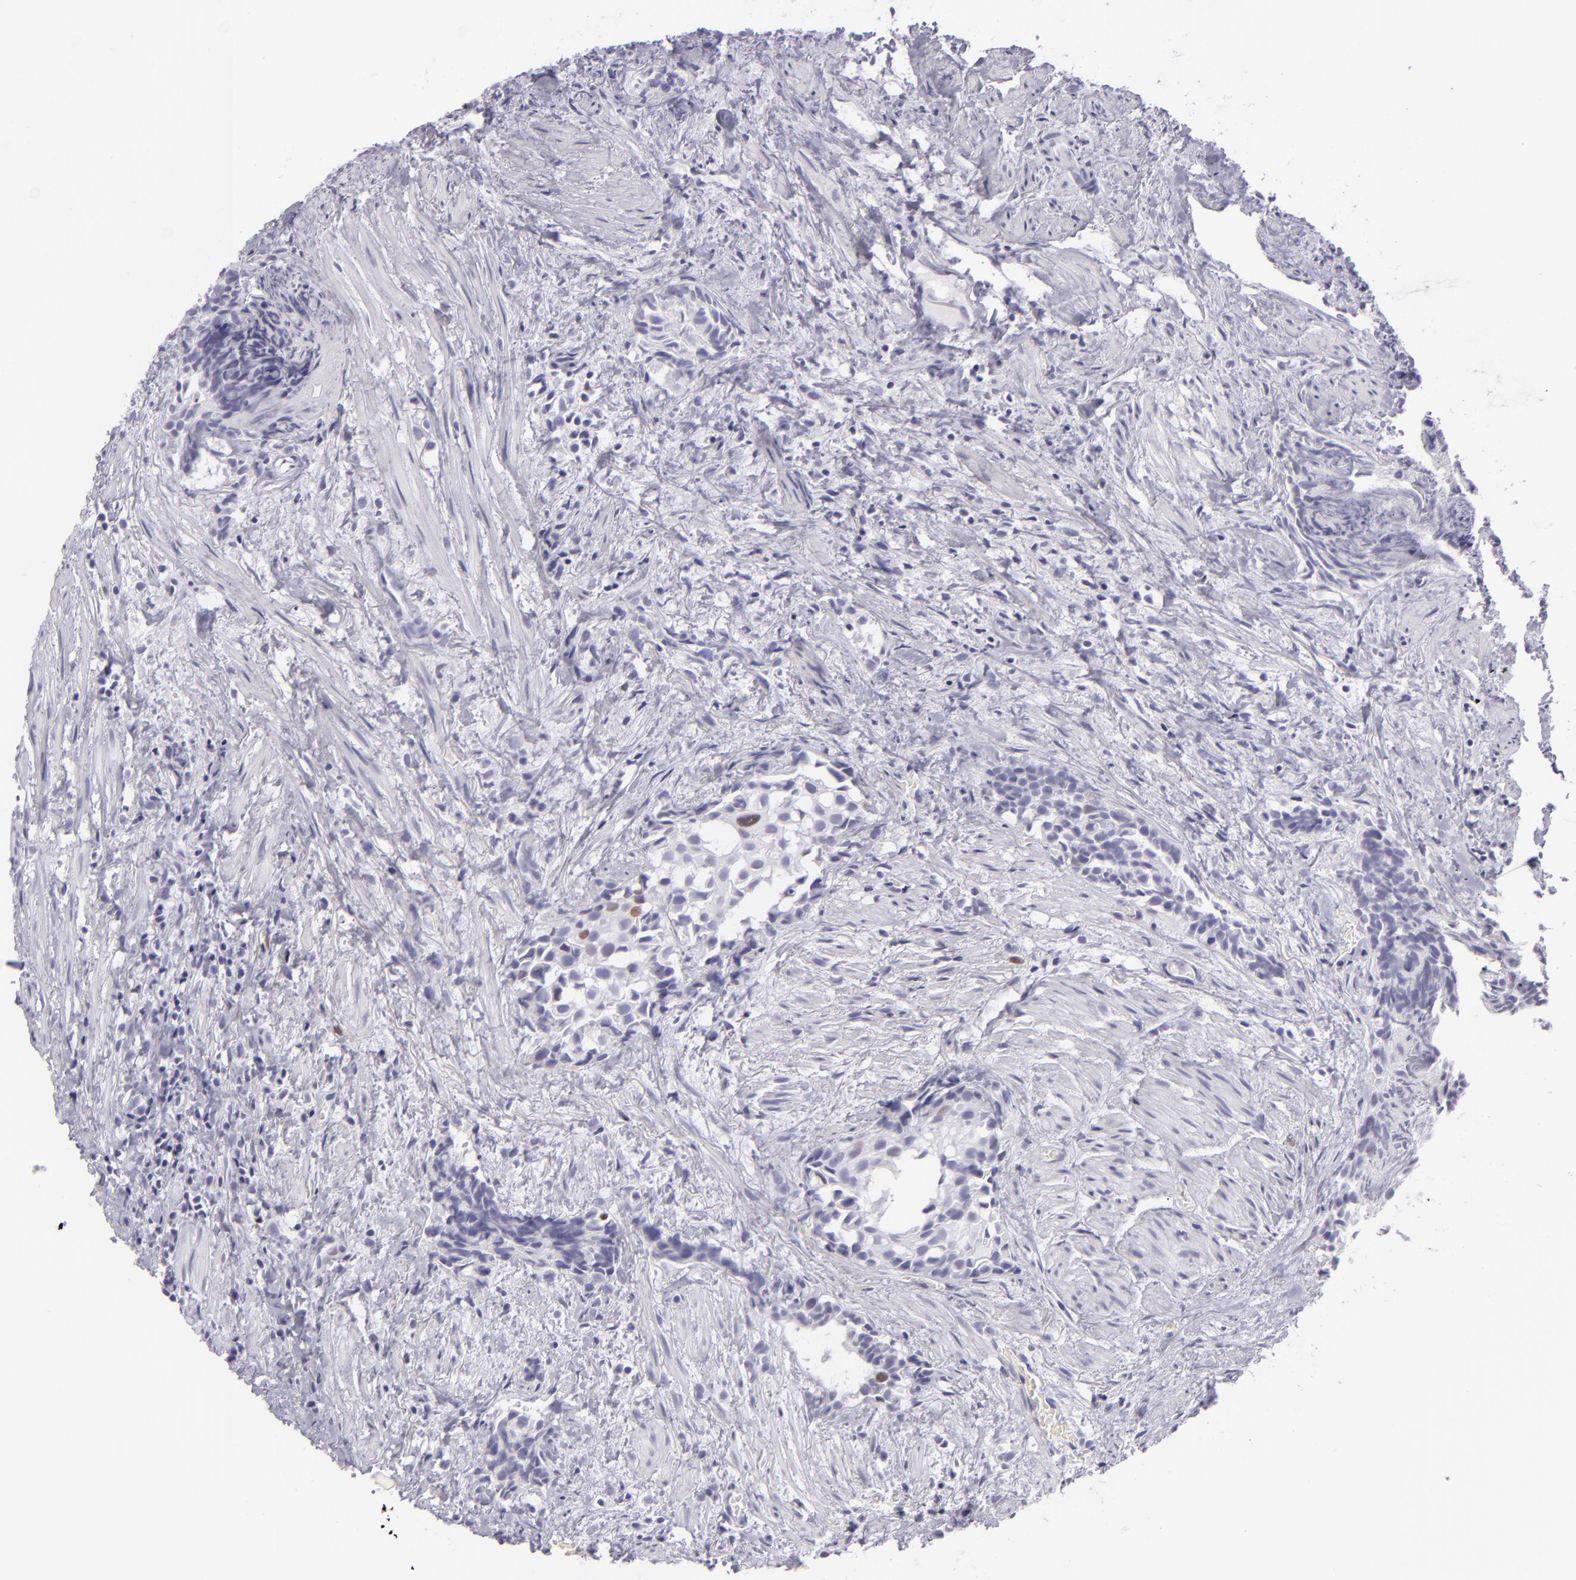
{"staining": {"intensity": "weak", "quantity": "<25%", "location": "nuclear"}, "tissue": "urothelial cancer", "cell_type": "Tumor cells", "image_type": "cancer", "snomed": [{"axis": "morphology", "description": "Urothelial carcinoma, High grade"}, {"axis": "topography", "description": "Urinary bladder"}], "caption": "A photomicrograph of human urothelial carcinoma (high-grade) is negative for staining in tumor cells. The staining is performed using DAB (3,3'-diaminobenzidine) brown chromogen with nuclei counter-stained in using hematoxylin.", "gene": "MCM3", "patient": {"sex": "female", "age": 78}}